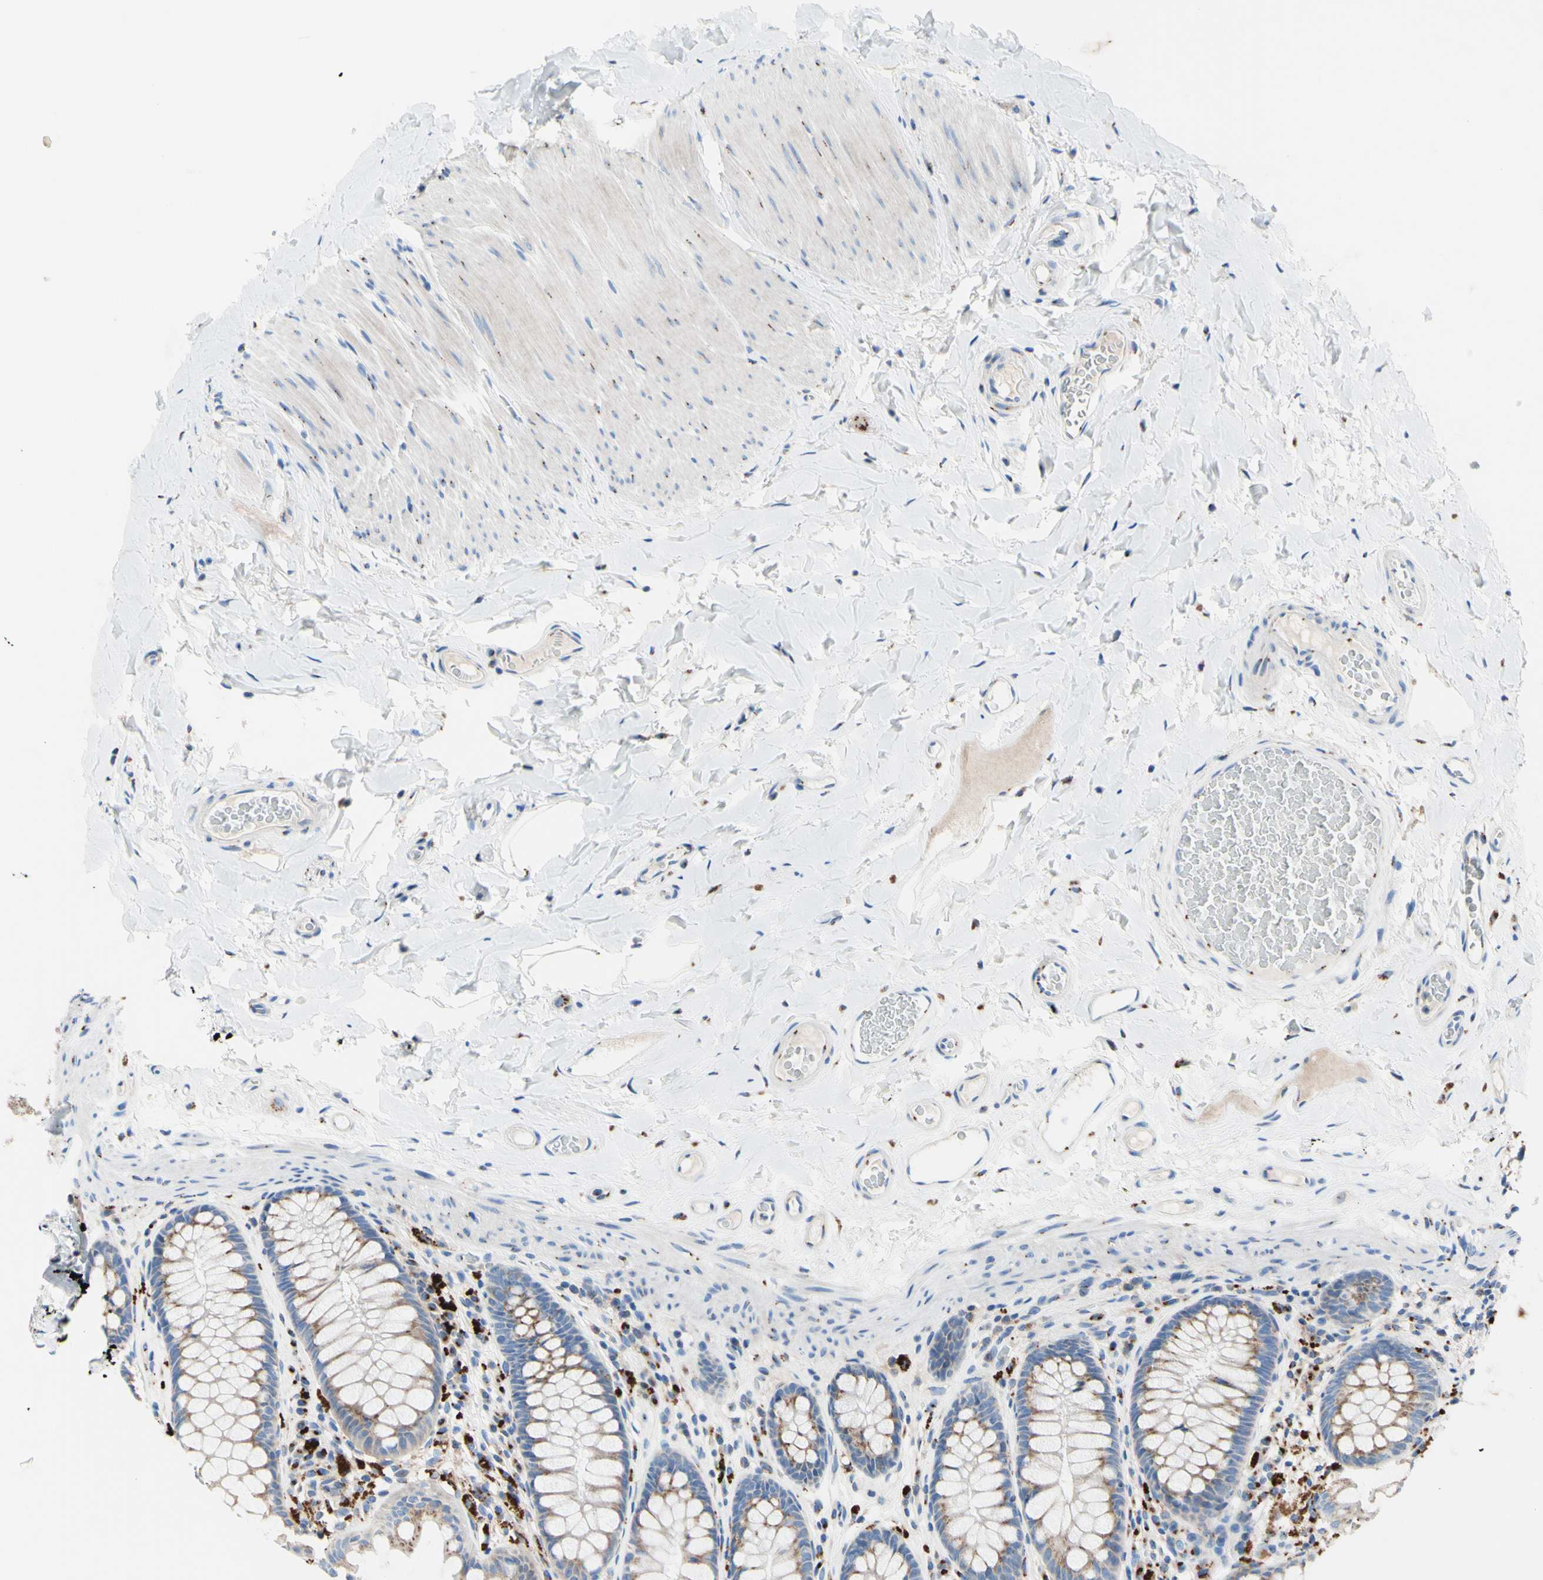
{"staining": {"intensity": "moderate", "quantity": "25%-75%", "location": "cytoplasmic/membranous"}, "tissue": "colon", "cell_type": "Endothelial cells", "image_type": "normal", "snomed": [{"axis": "morphology", "description": "Normal tissue, NOS"}, {"axis": "topography", "description": "Colon"}], "caption": "An immunohistochemistry histopathology image of unremarkable tissue is shown. Protein staining in brown shows moderate cytoplasmic/membranous positivity in colon within endothelial cells.", "gene": "GALNT2", "patient": {"sex": "female", "age": 55}}